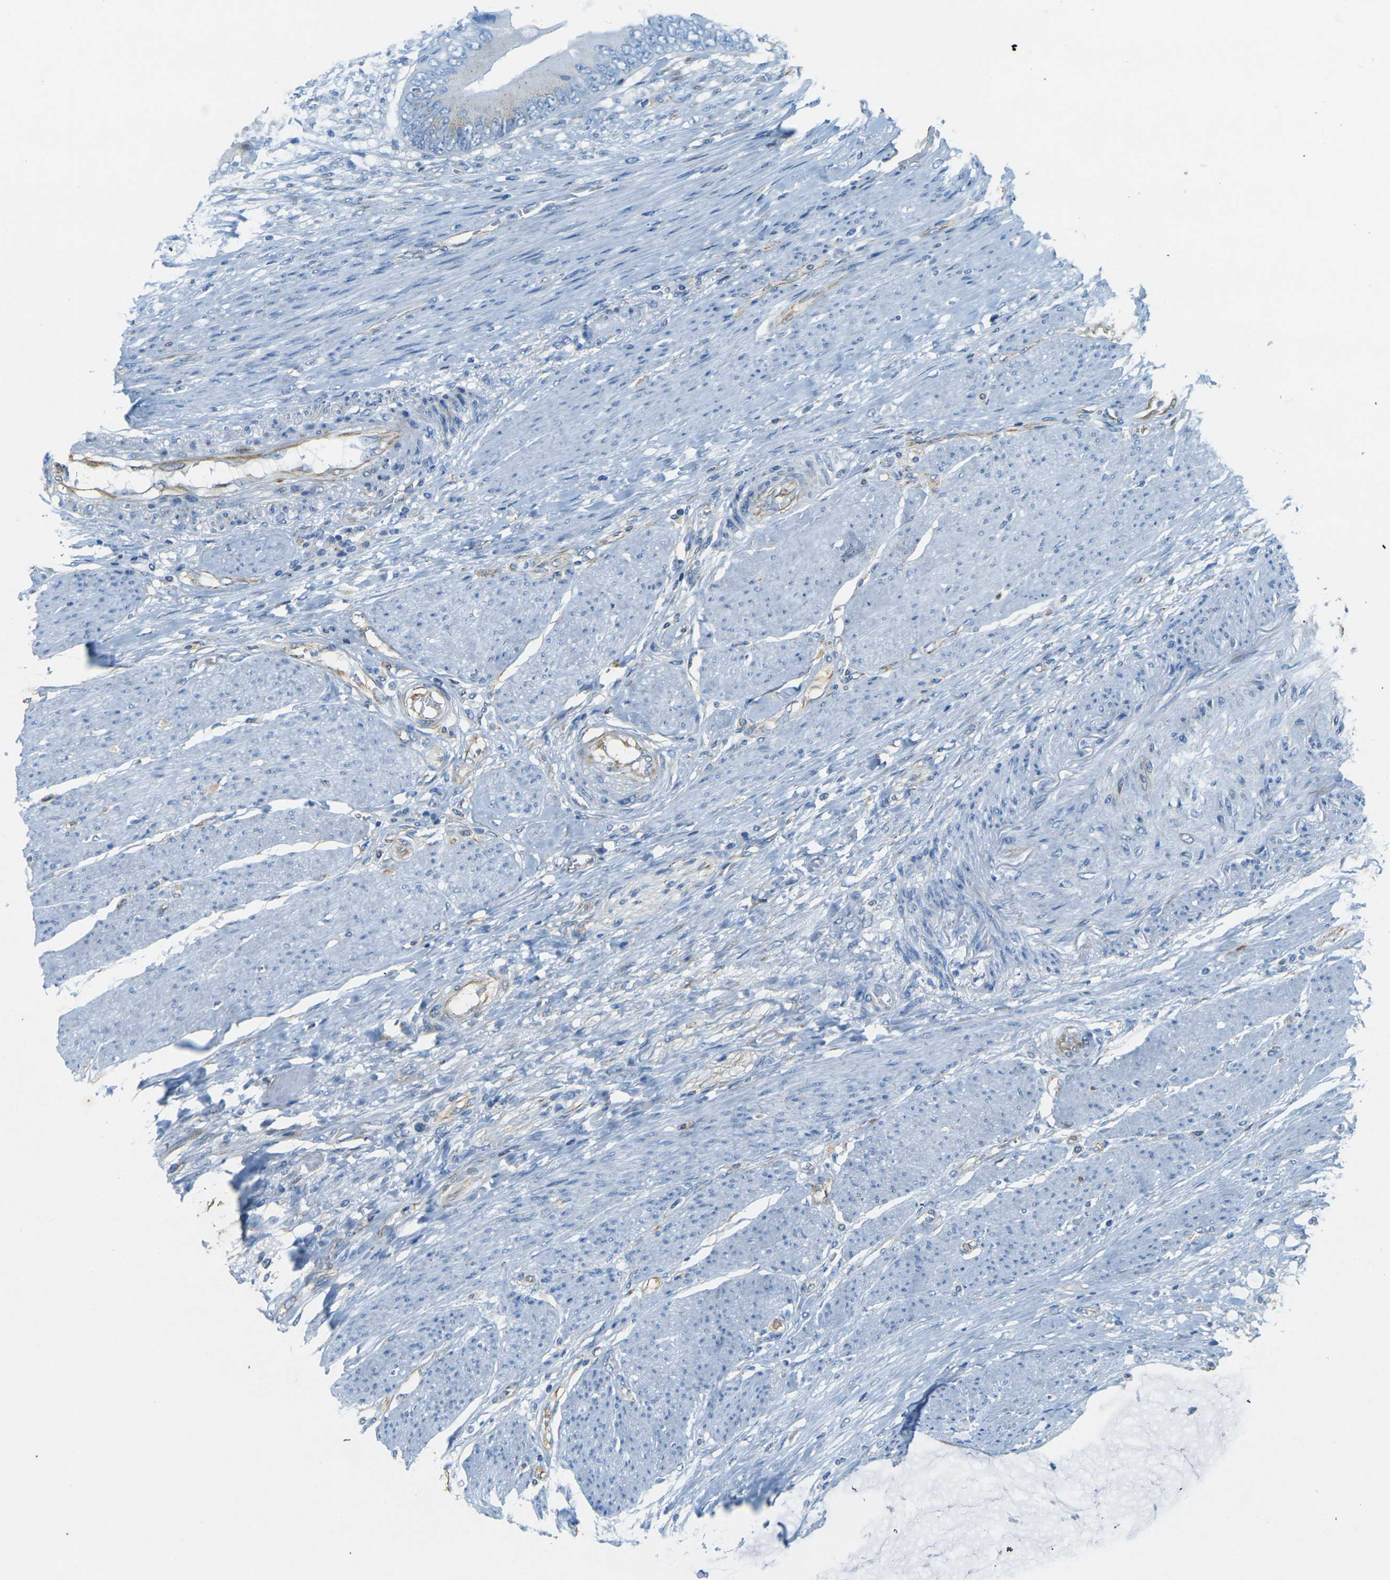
{"staining": {"intensity": "negative", "quantity": "none", "location": "none"}, "tissue": "colorectal cancer", "cell_type": "Tumor cells", "image_type": "cancer", "snomed": [{"axis": "morphology", "description": "Adenocarcinoma, NOS"}, {"axis": "topography", "description": "Rectum"}], "caption": "Micrograph shows no protein positivity in tumor cells of colorectal cancer (adenocarcinoma) tissue.", "gene": "SORT1", "patient": {"sex": "female", "age": 77}}